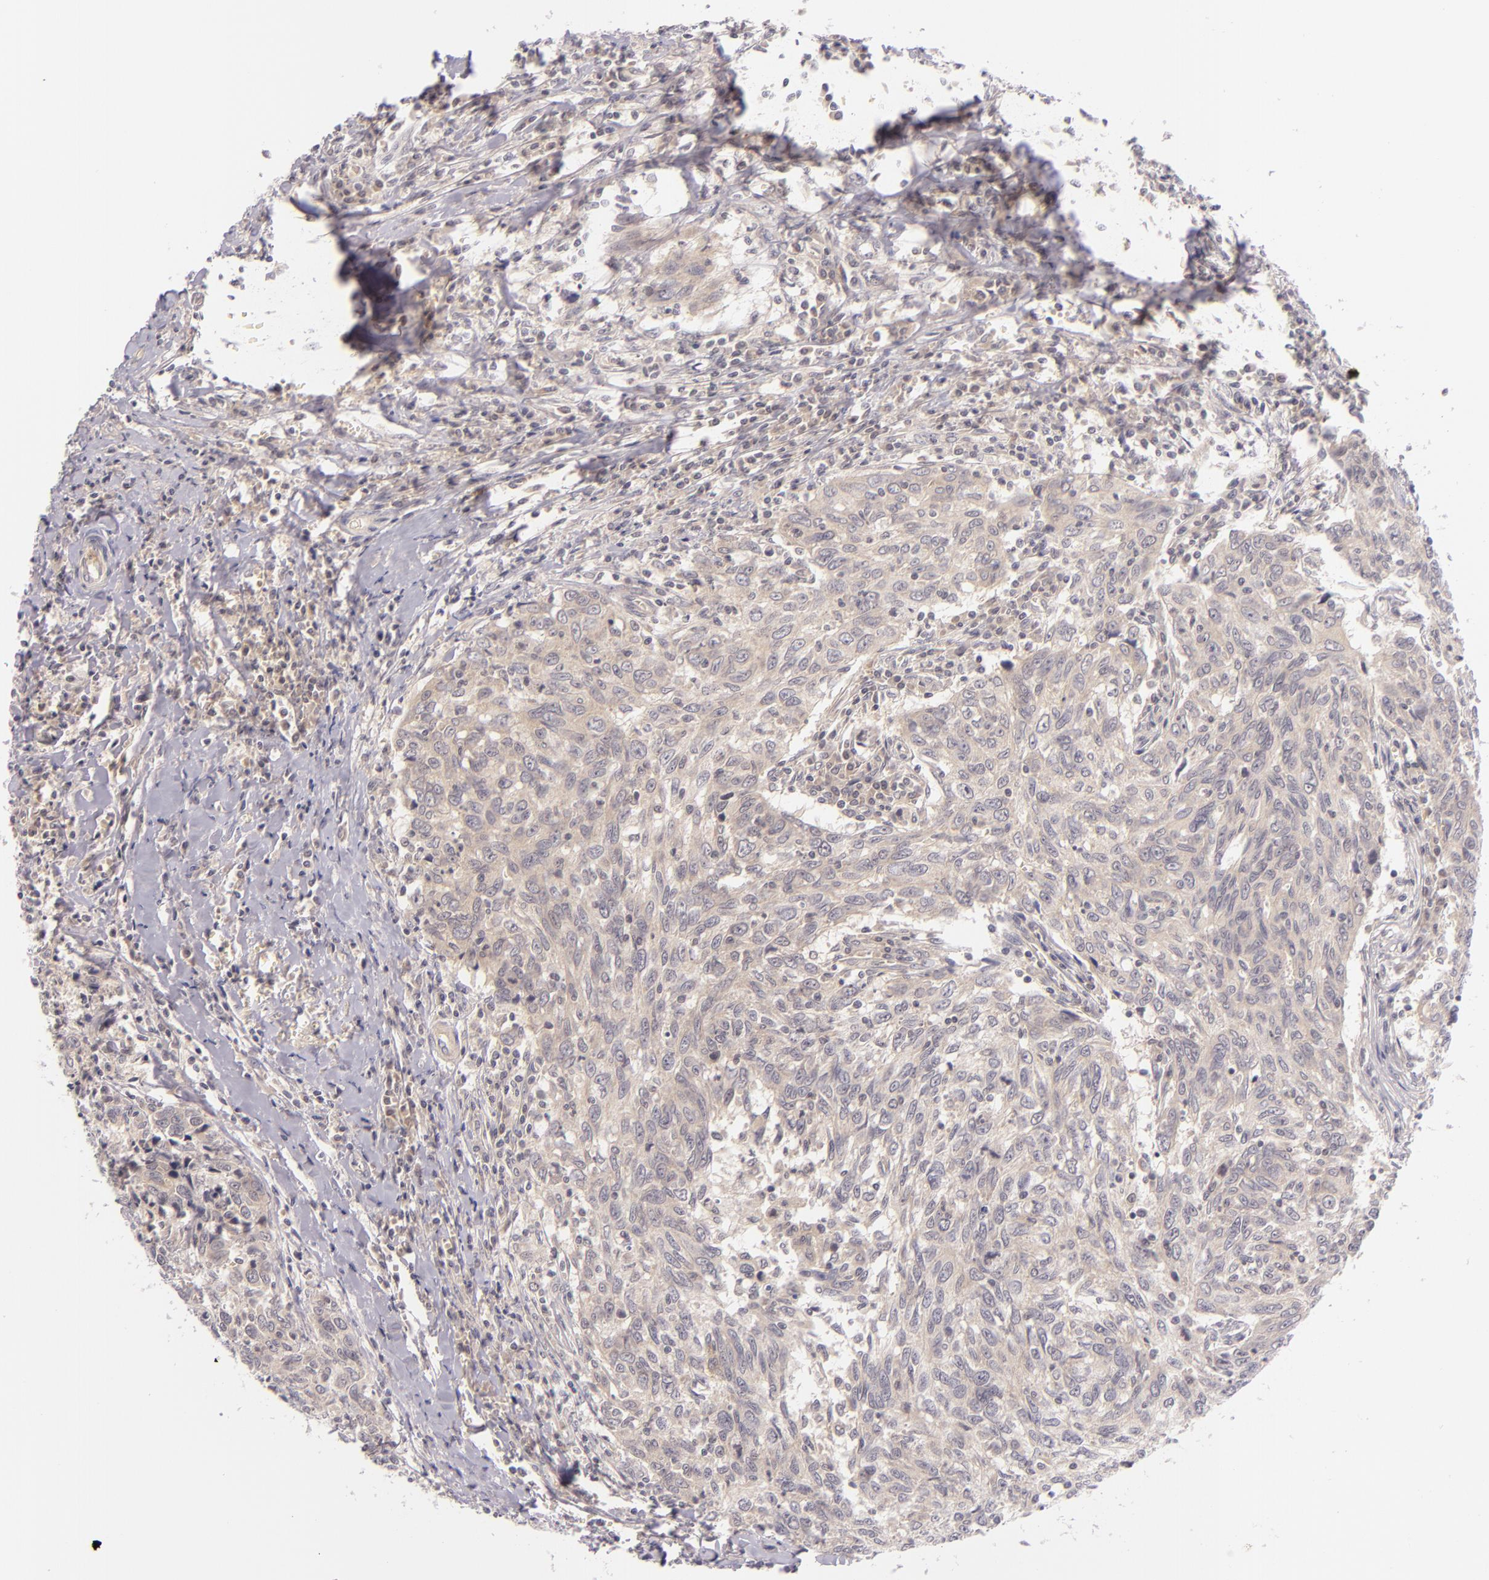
{"staining": {"intensity": "weak", "quantity": ">75%", "location": "cytoplasmic/membranous"}, "tissue": "breast cancer", "cell_type": "Tumor cells", "image_type": "cancer", "snomed": [{"axis": "morphology", "description": "Duct carcinoma"}, {"axis": "topography", "description": "Breast"}], "caption": "Protein staining reveals weak cytoplasmic/membranous staining in about >75% of tumor cells in breast intraductal carcinoma. Nuclei are stained in blue.", "gene": "CASP8", "patient": {"sex": "female", "age": 50}}